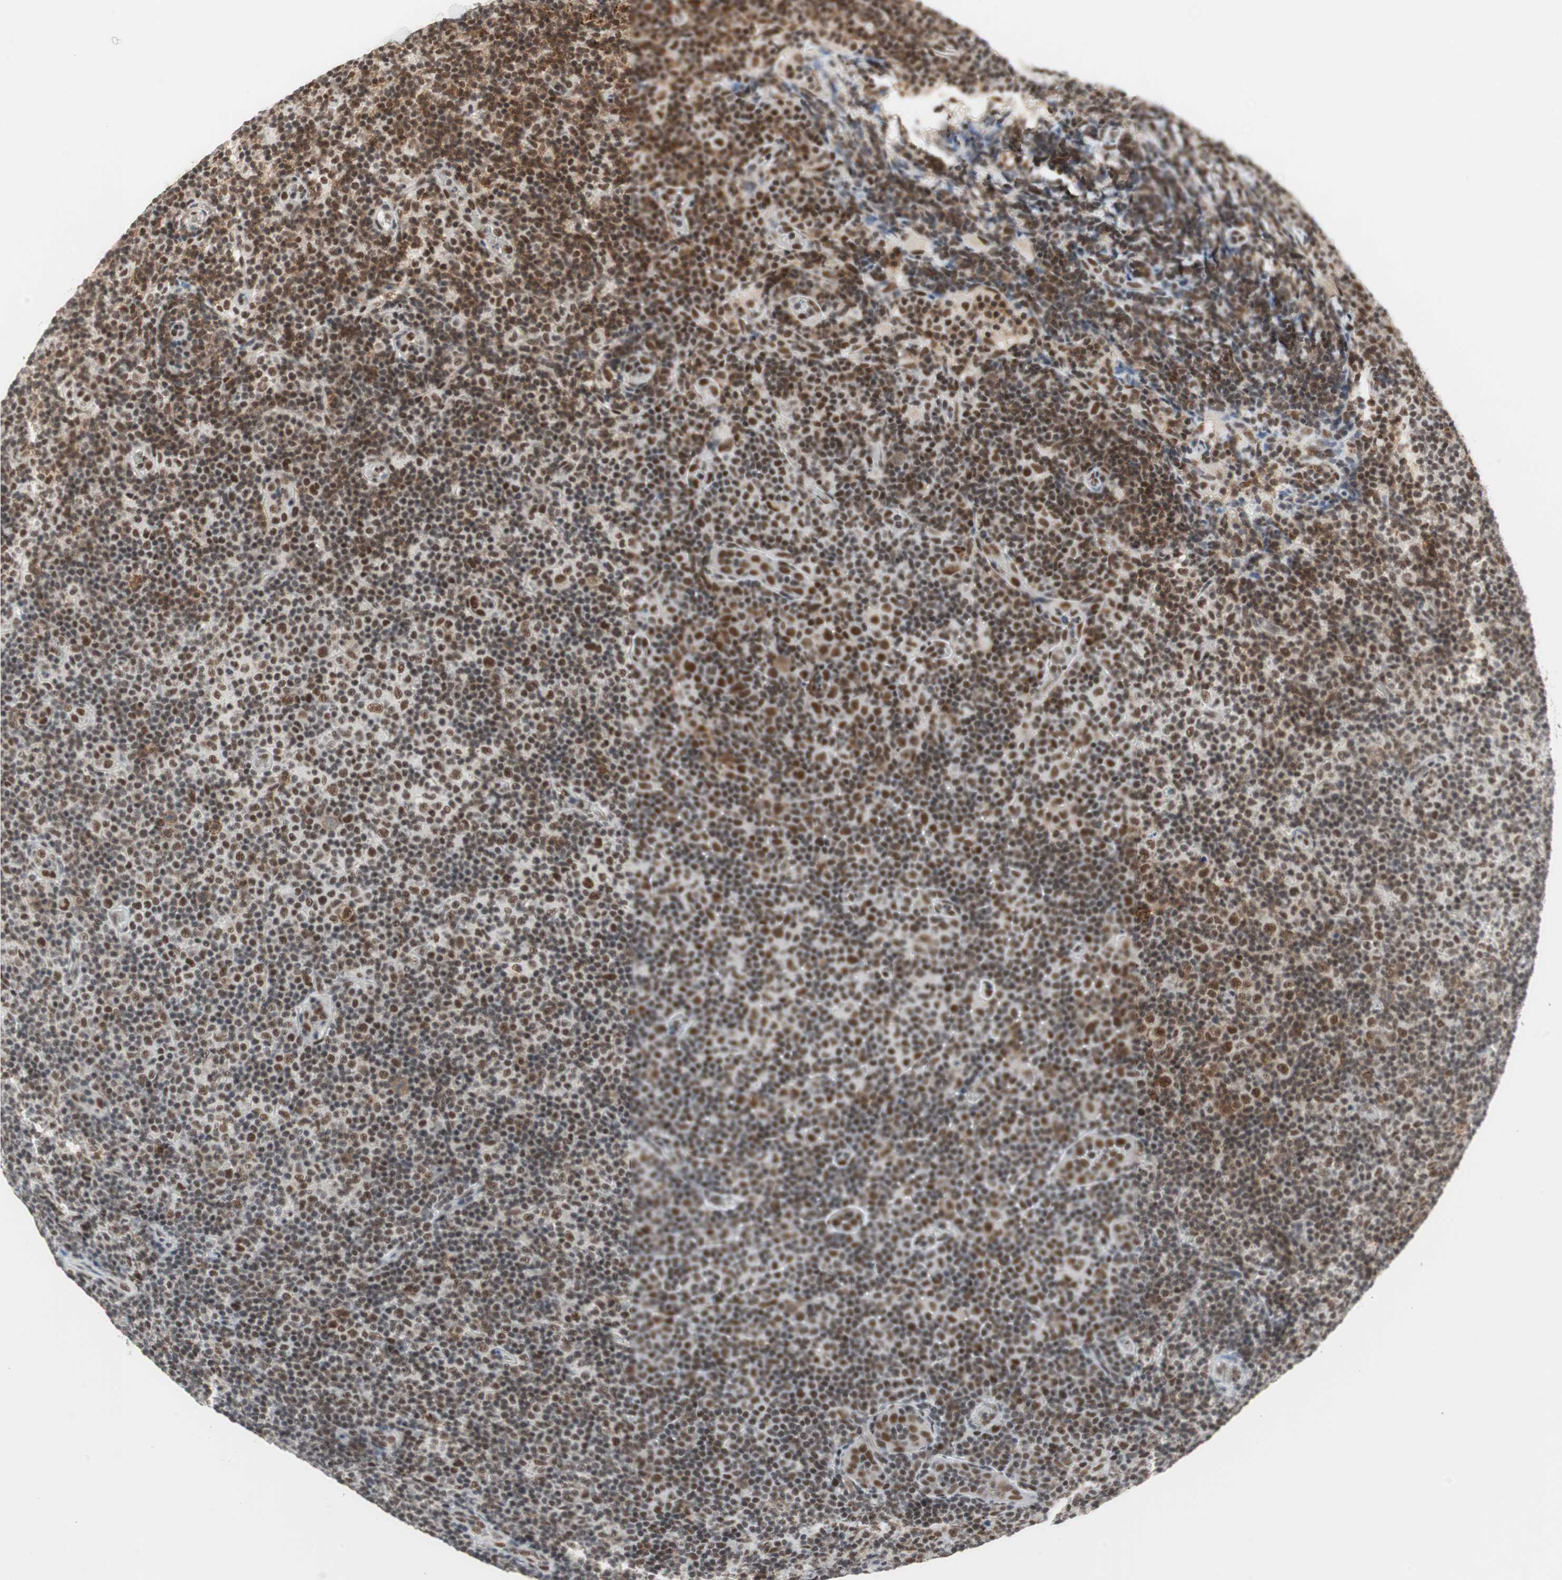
{"staining": {"intensity": "strong", "quantity": ">75%", "location": "nuclear"}, "tissue": "lymphoma", "cell_type": "Tumor cells", "image_type": "cancer", "snomed": [{"axis": "morphology", "description": "Malignant lymphoma, non-Hodgkin's type, Low grade"}, {"axis": "topography", "description": "Lymph node"}], "caption": "Immunohistochemical staining of human malignant lymphoma, non-Hodgkin's type (low-grade) demonstrates high levels of strong nuclear expression in about >75% of tumor cells. The staining was performed using DAB to visualize the protein expression in brown, while the nuclei were stained in blue with hematoxylin (Magnification: 20x).", "gene": "RTF1", "patient": {"sex": "male", "age": 83}}